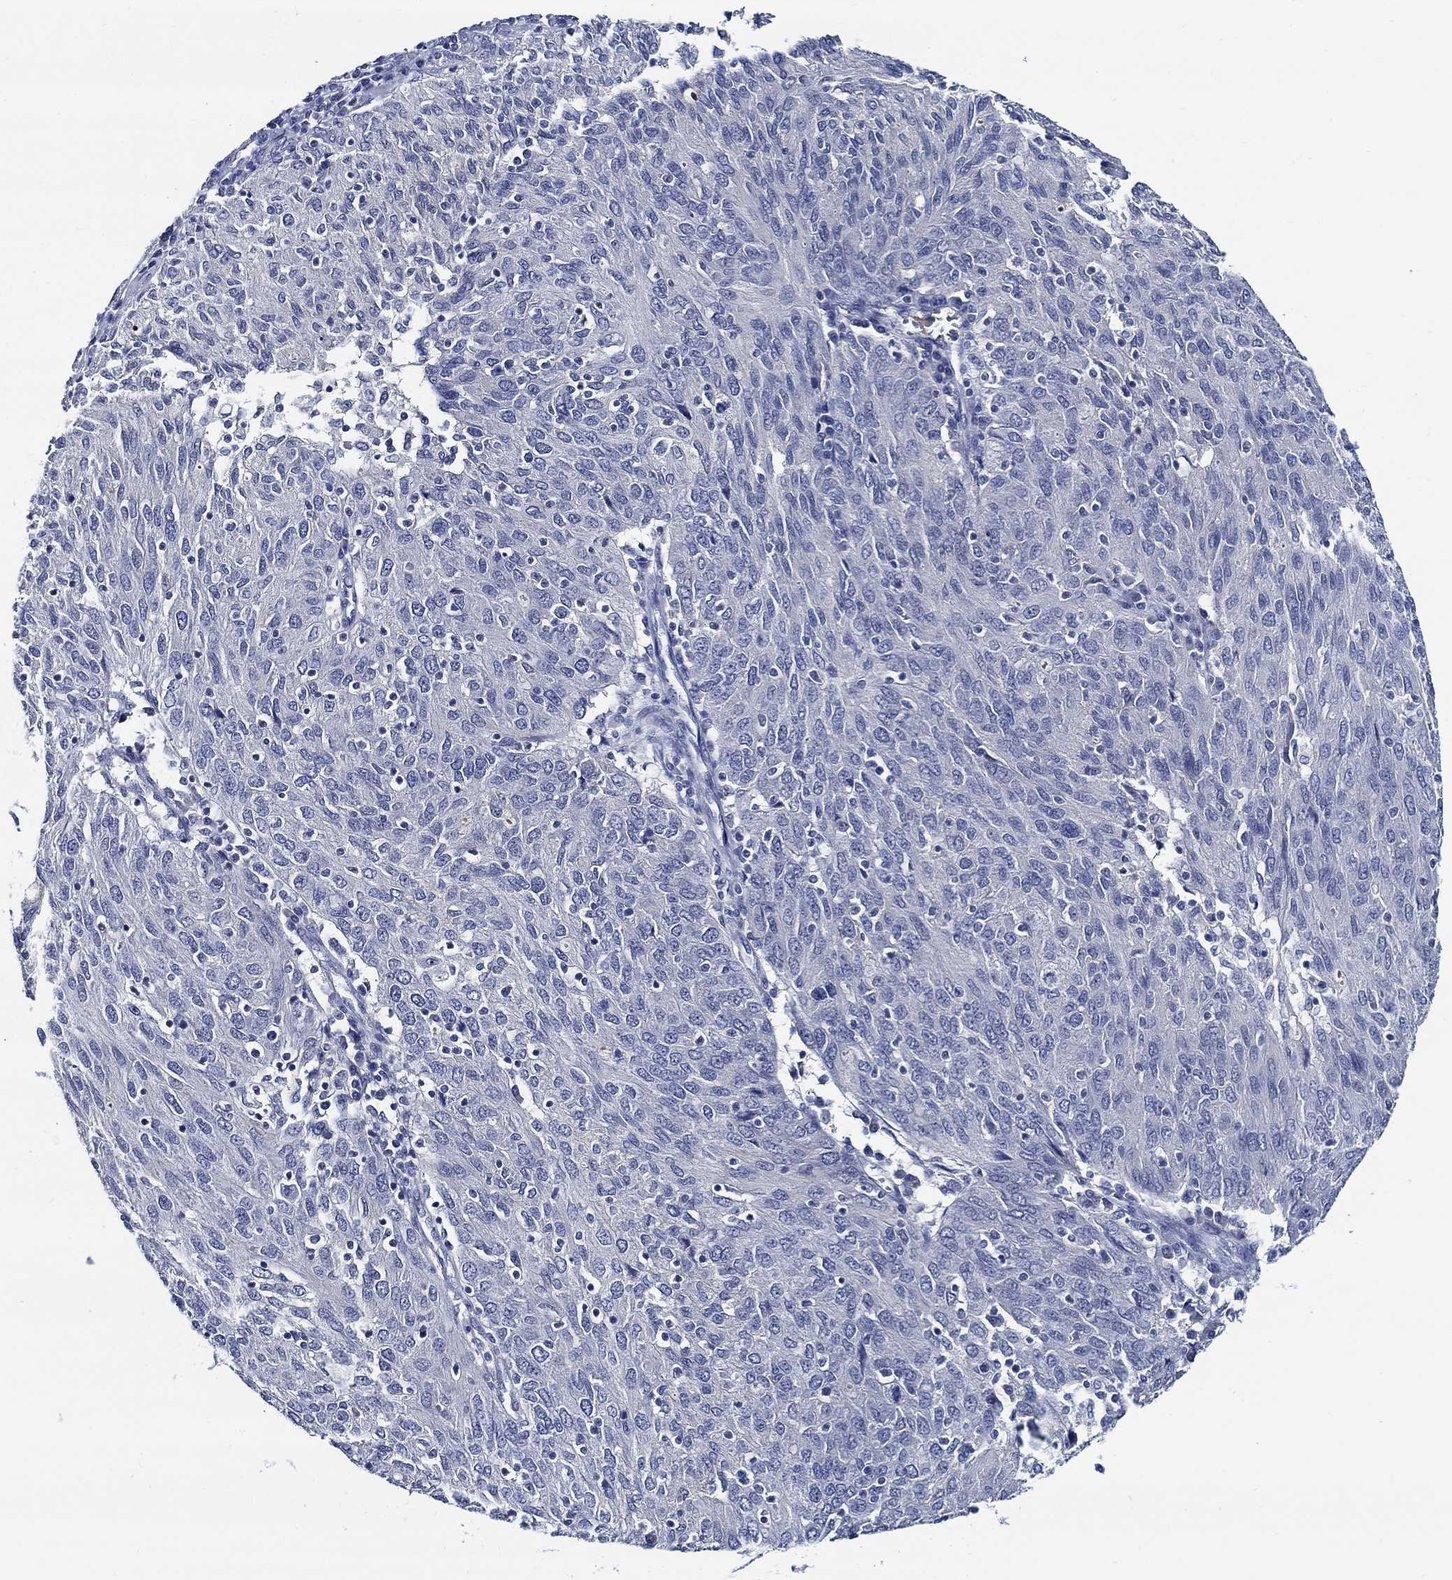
{"staining": {"intensity": "negative", "quantity": "none", "location": "none"}, "tissue": "ovarian cancer", "cell_type": "Tumor cells", "image_type": "cancer", "snomed": [{"axis": "morphology", "description": "Carcinoma, endometroid"}, {"axis": "topography", "description": "Ovary"}], "caption": "A photomicrograph of ovarian cancer (endometroid carcinoma) stained for a protein reveals no brown staining in tumor cells. The staining is performed using DAB (3,3'-diaminobenzidine) brown chromogen with nuclei counter-stained in using hematoxylin.", "gene": "ALOX12", "patient": {"sex": "female", "age": 50}}